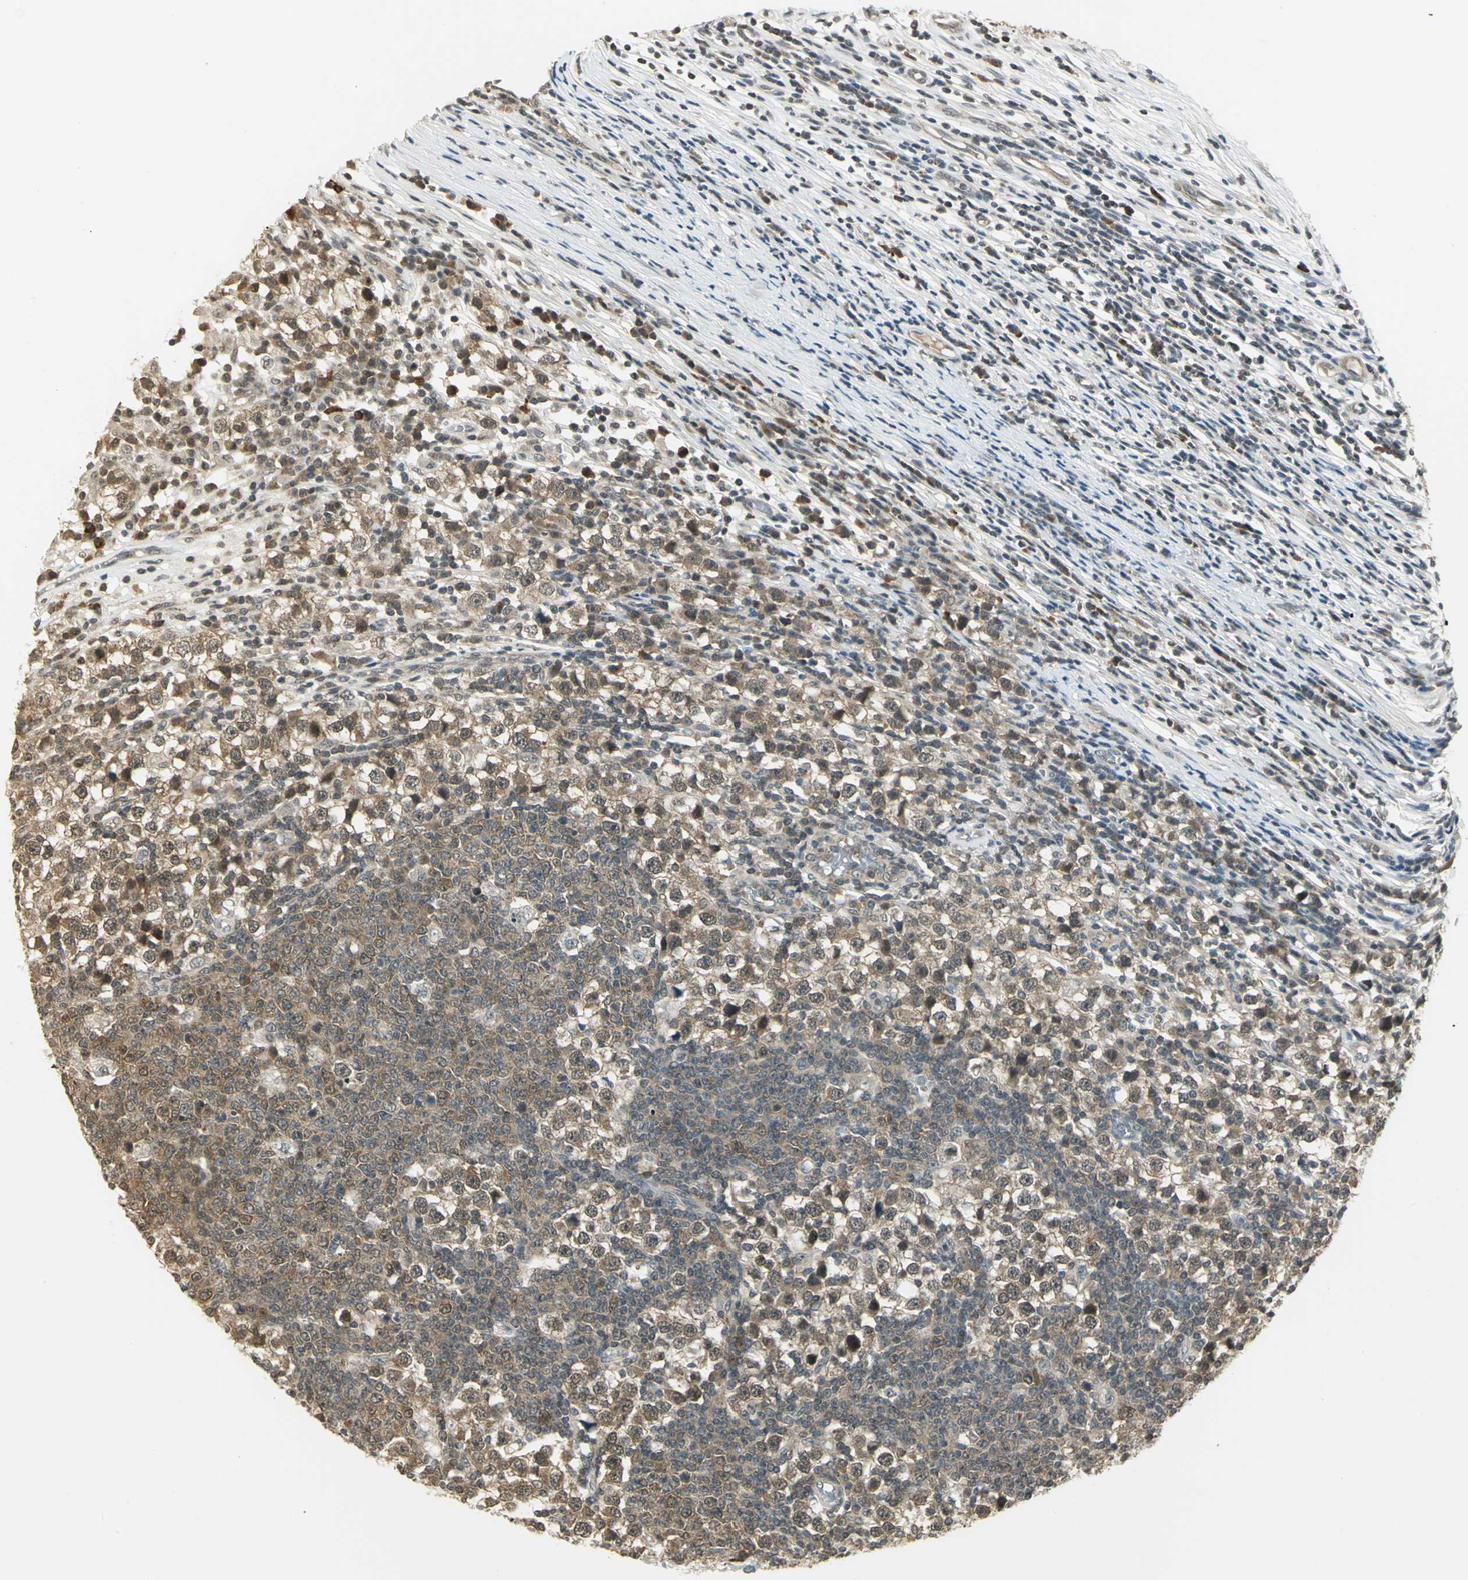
{"staining": {"intensity": "weak", "quantity": ">75%", "location": "cytoplasmic/membranous"}, "tissue": "testis cancer", "cell_type": "Tumor cells", "image_type": "cancer", "snomed": [{"axis": "morphology", "description": "Seminoma, NOS"}, {"axis": "topography", "description": "Testis"}], "caption": "IHC histopathology image of neoplastic tissue: testis cancer (seminoma) stained using immunohistochemistry shows low levels of weak protein expression localized specifically in the cytoplasmic/membranous of tumor cells, appearing as a cytoplasmic/membranous brown color.", "gene": "CDC34", "patient": {"sex": "male", "age": 65}}